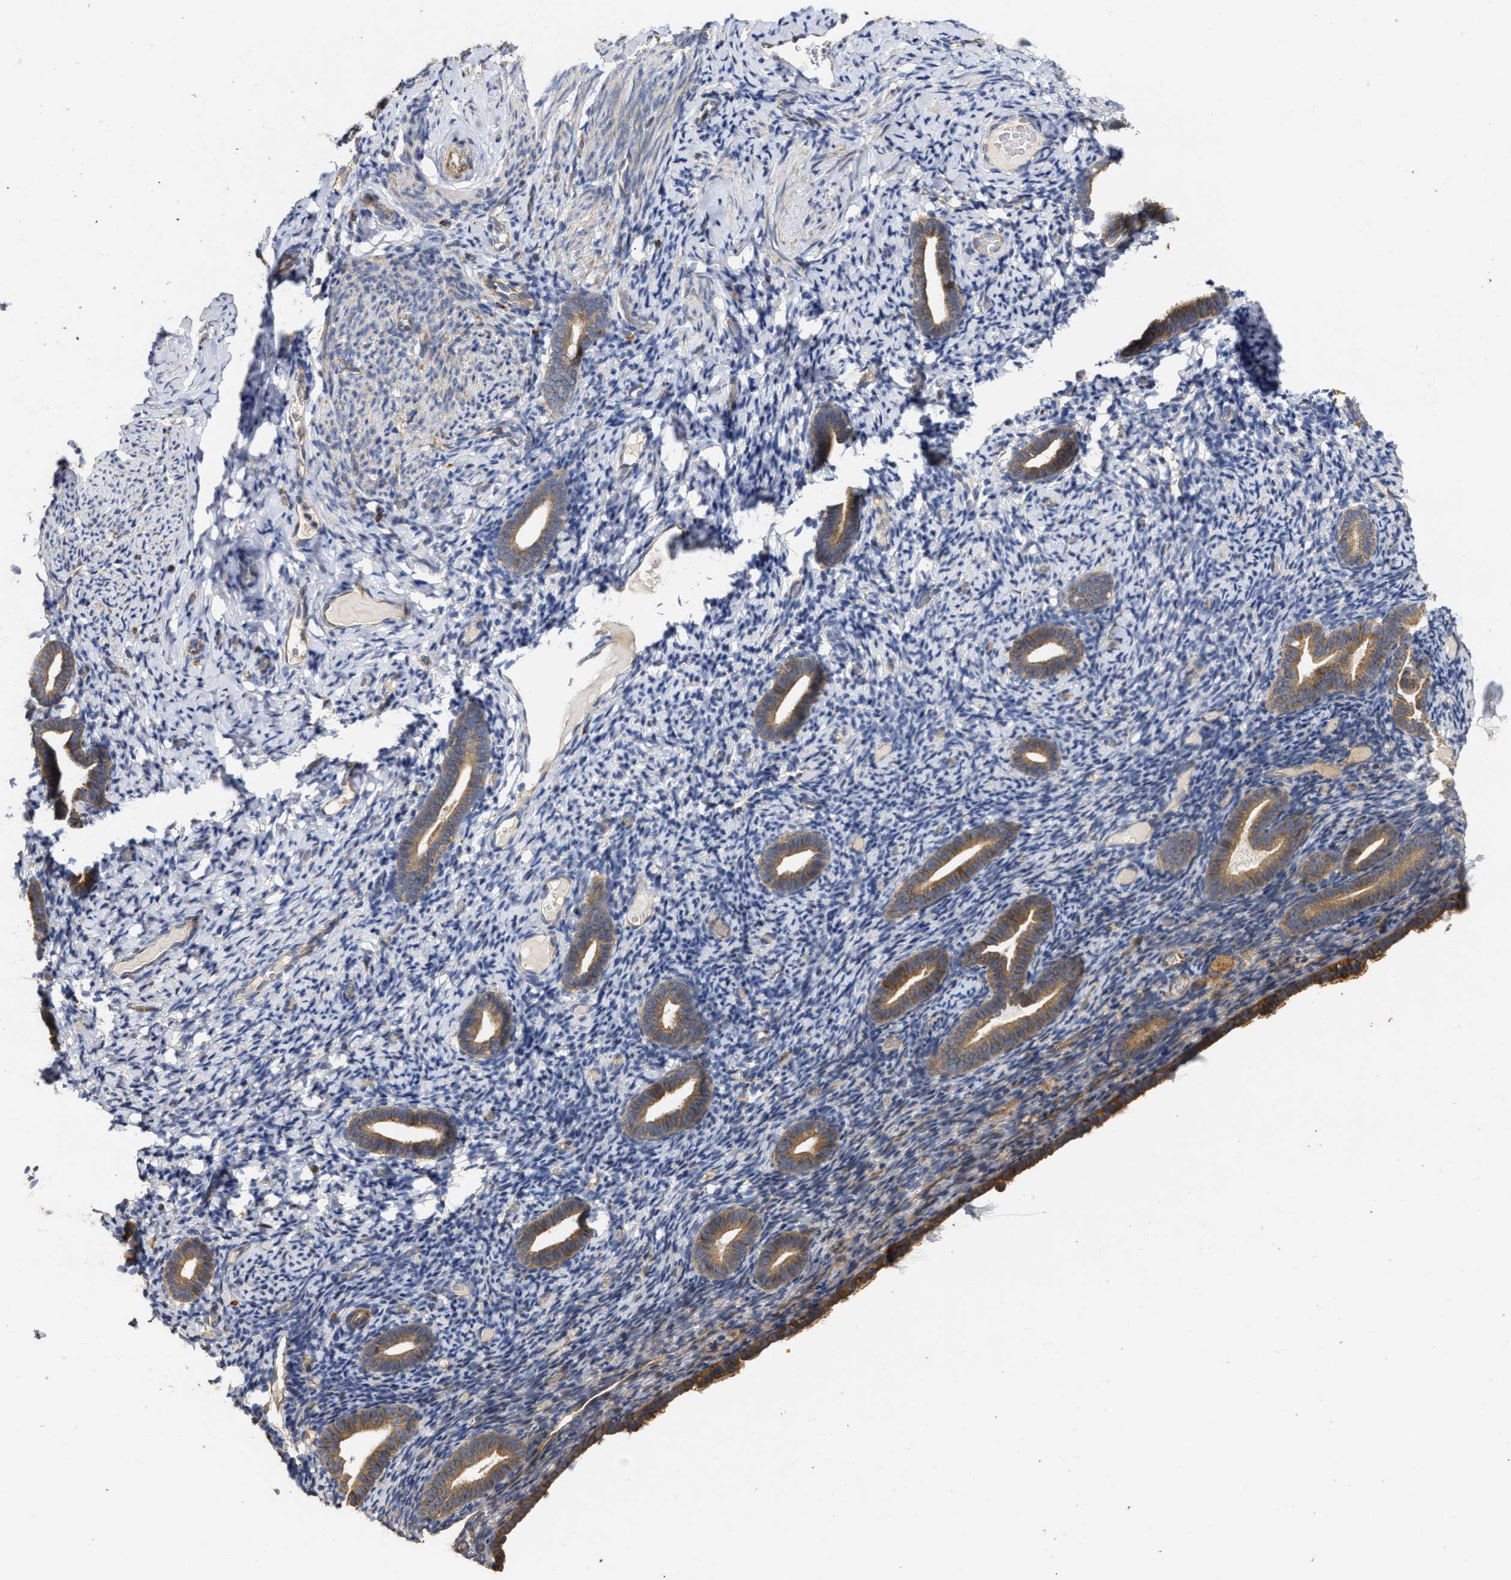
{"staining": {"intensity": "negative", "quantity": "none", "location": "none"}, "tissue": "endometrium", "cell_type": "Cells in endometrial stroma", "image_type": "normal", "snomed": [{"axis": "morphology", "description": "Normal tissue, NOS"}, {"axis": "topography", "description": "Endometrium"}], "caption": "This is an immunohistochemistry (IHC) histopathology image of unremarkable endometrium. There is no staining in cells in endometrial stroma.", "gene": "NAV1", "patient": {"sex": "female", "age": 51}}